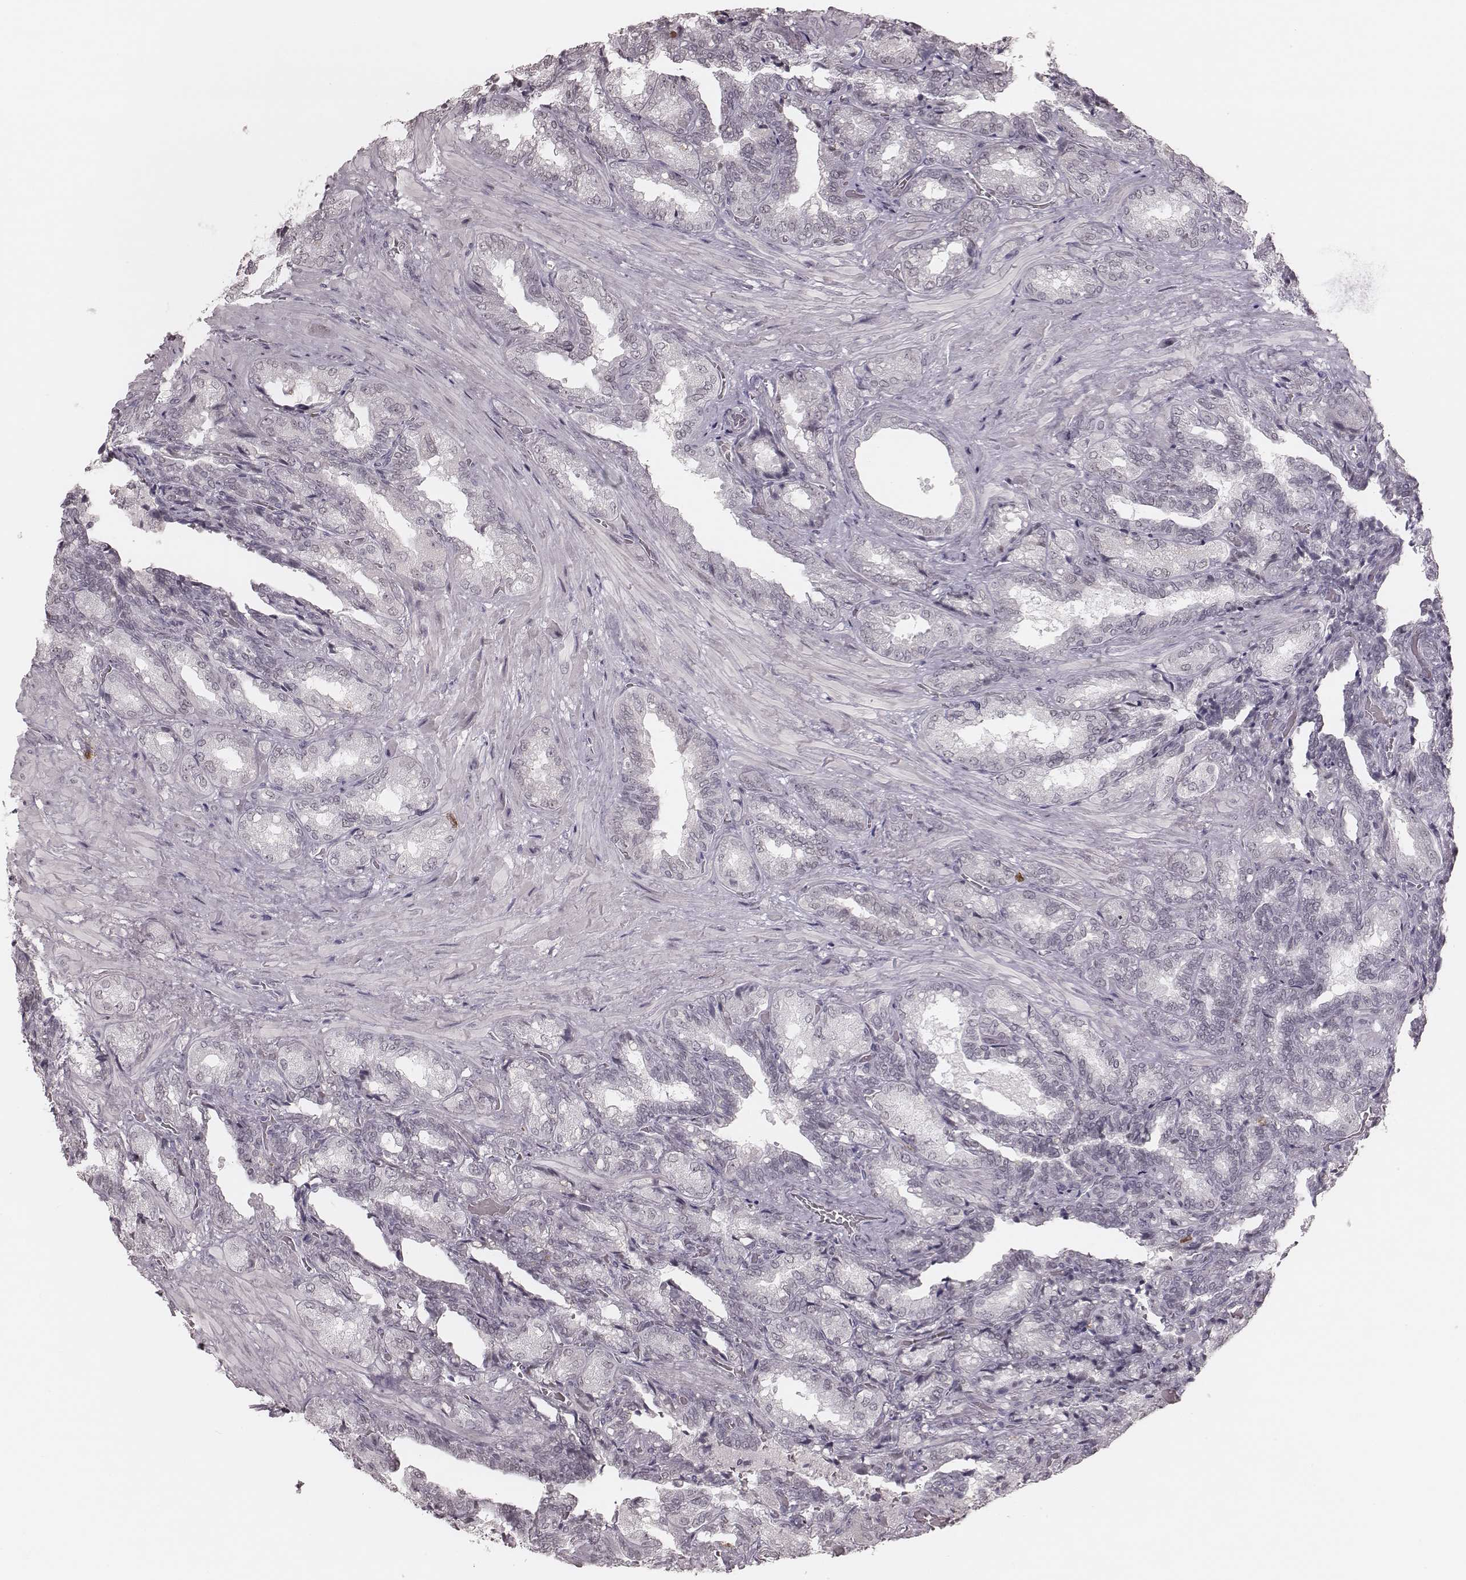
{"staining": {"intensity": "negative", "quantity": "none", "location": "none"}, "tissue": "seminal vesicle", "cell_type": "Glandular cells", "image_type": "normal", "snomed": [{"axis": "morphology", "description": "Normal tissue, NOS"}, {"axis": "topography", "description": "Seminal veicle"}], "caption": "Immunohistochemical staining of benign seminal vesicle demonstrates no significant expression in glandular cells. (Brightfield microscopy of DAB (3,3'-diaminobenzidine) IHC at high magnification).", "gene": "KITLG", "patient": {"sex": "male", "age": 68}}